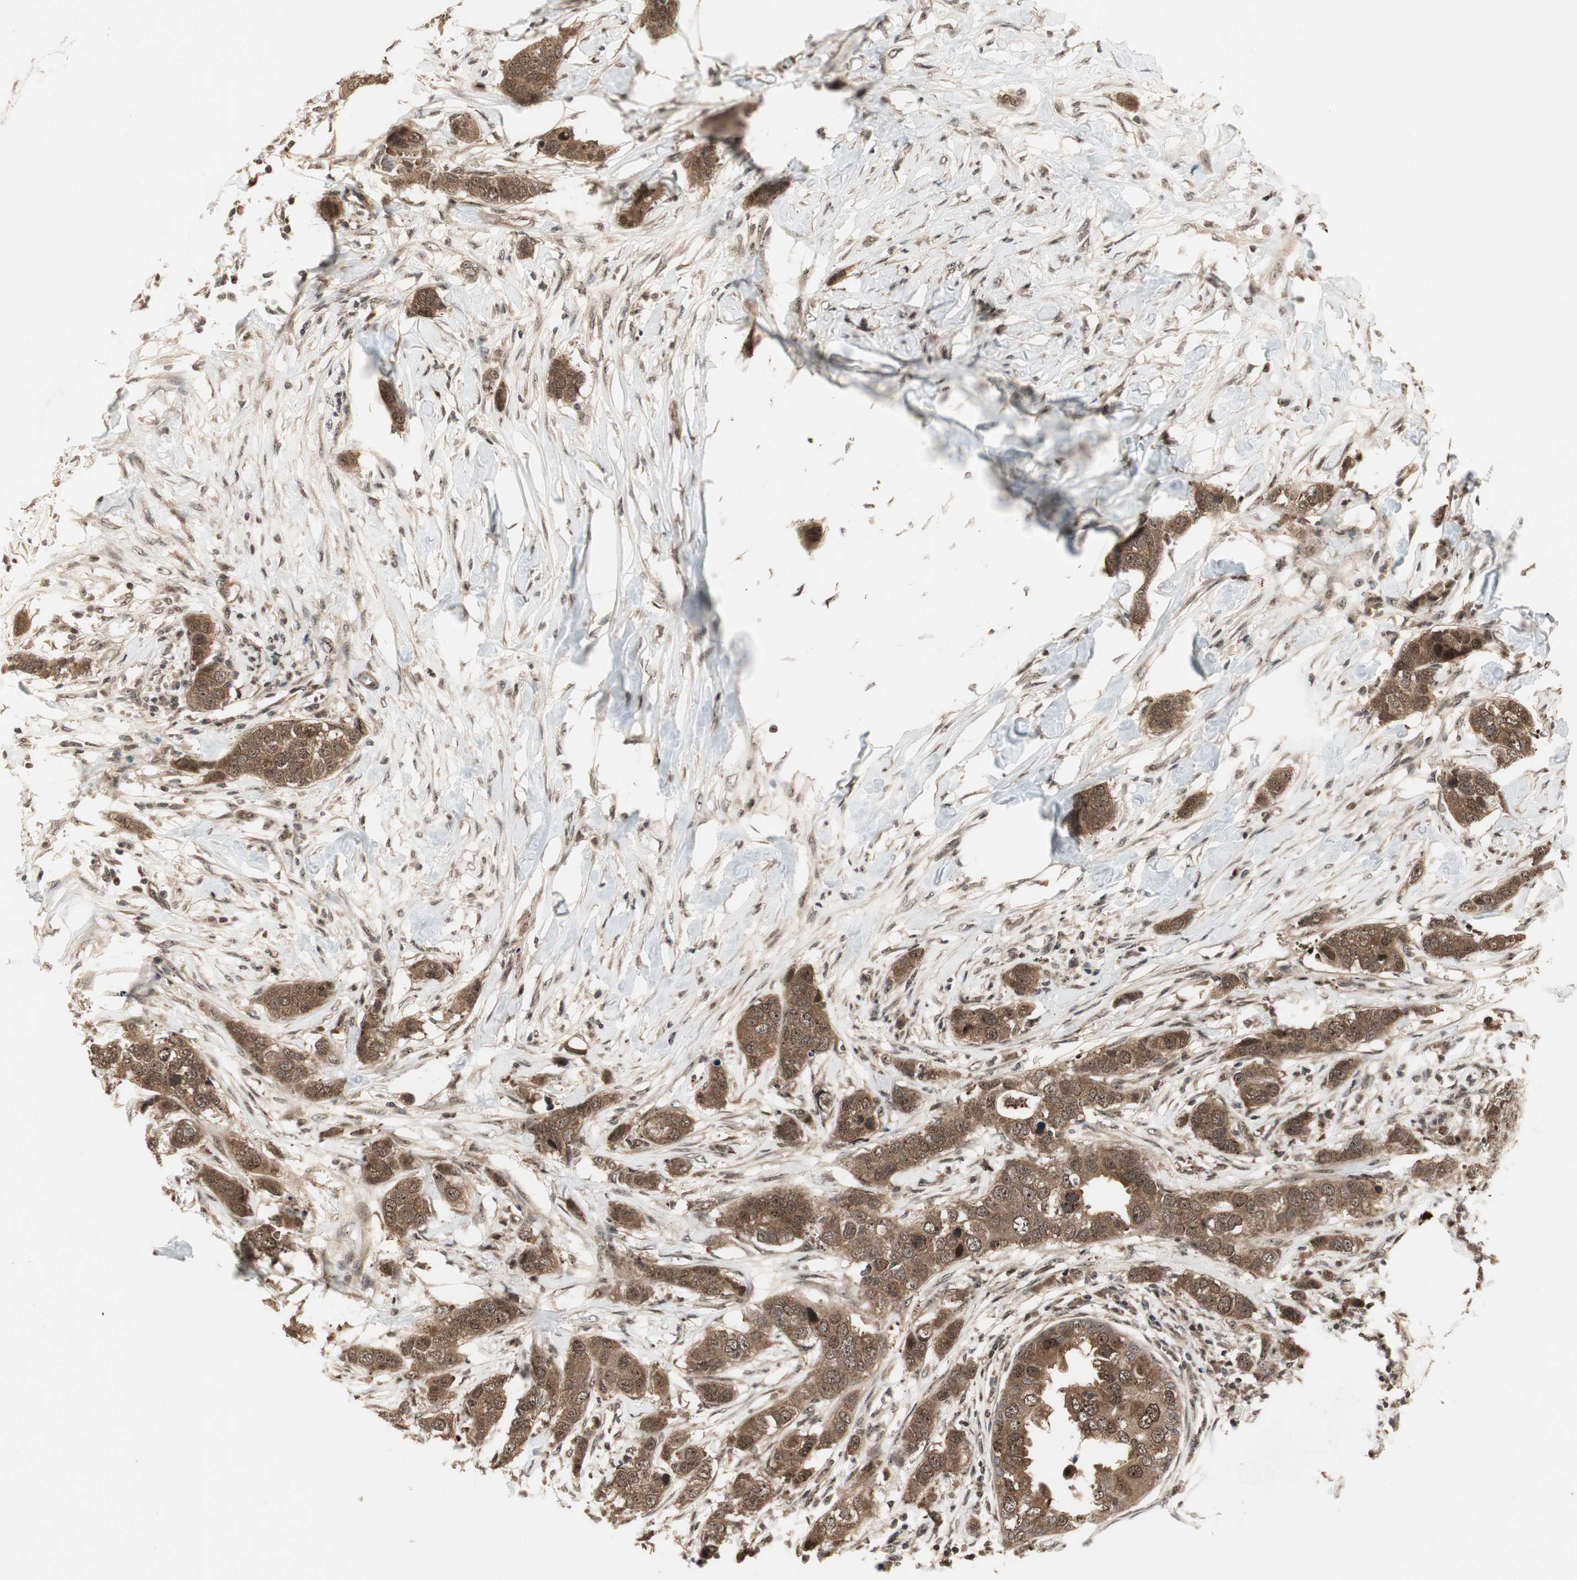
{"staining": {"intensity": "strong", "quantity": ">75%", "location": "cytoplasmic/membranous,nuclear"}, "tissue": "breast cancer", "cell_type": "Tumor cells", "image_type": "cancer", "snomed": [{"axis": "morphology", "description": "Duct carcinoma"}, {"axis": "topography", "description": "Breast"}], "caption": "This is an image of IHC staining of breast invasive ductal carcinoma, which shows strong expression in the cytoplasmic/membranous and nuclear of tumor cells.", "gene": "CSNK2B", "patient": {"sex": "female", "age": 50}}